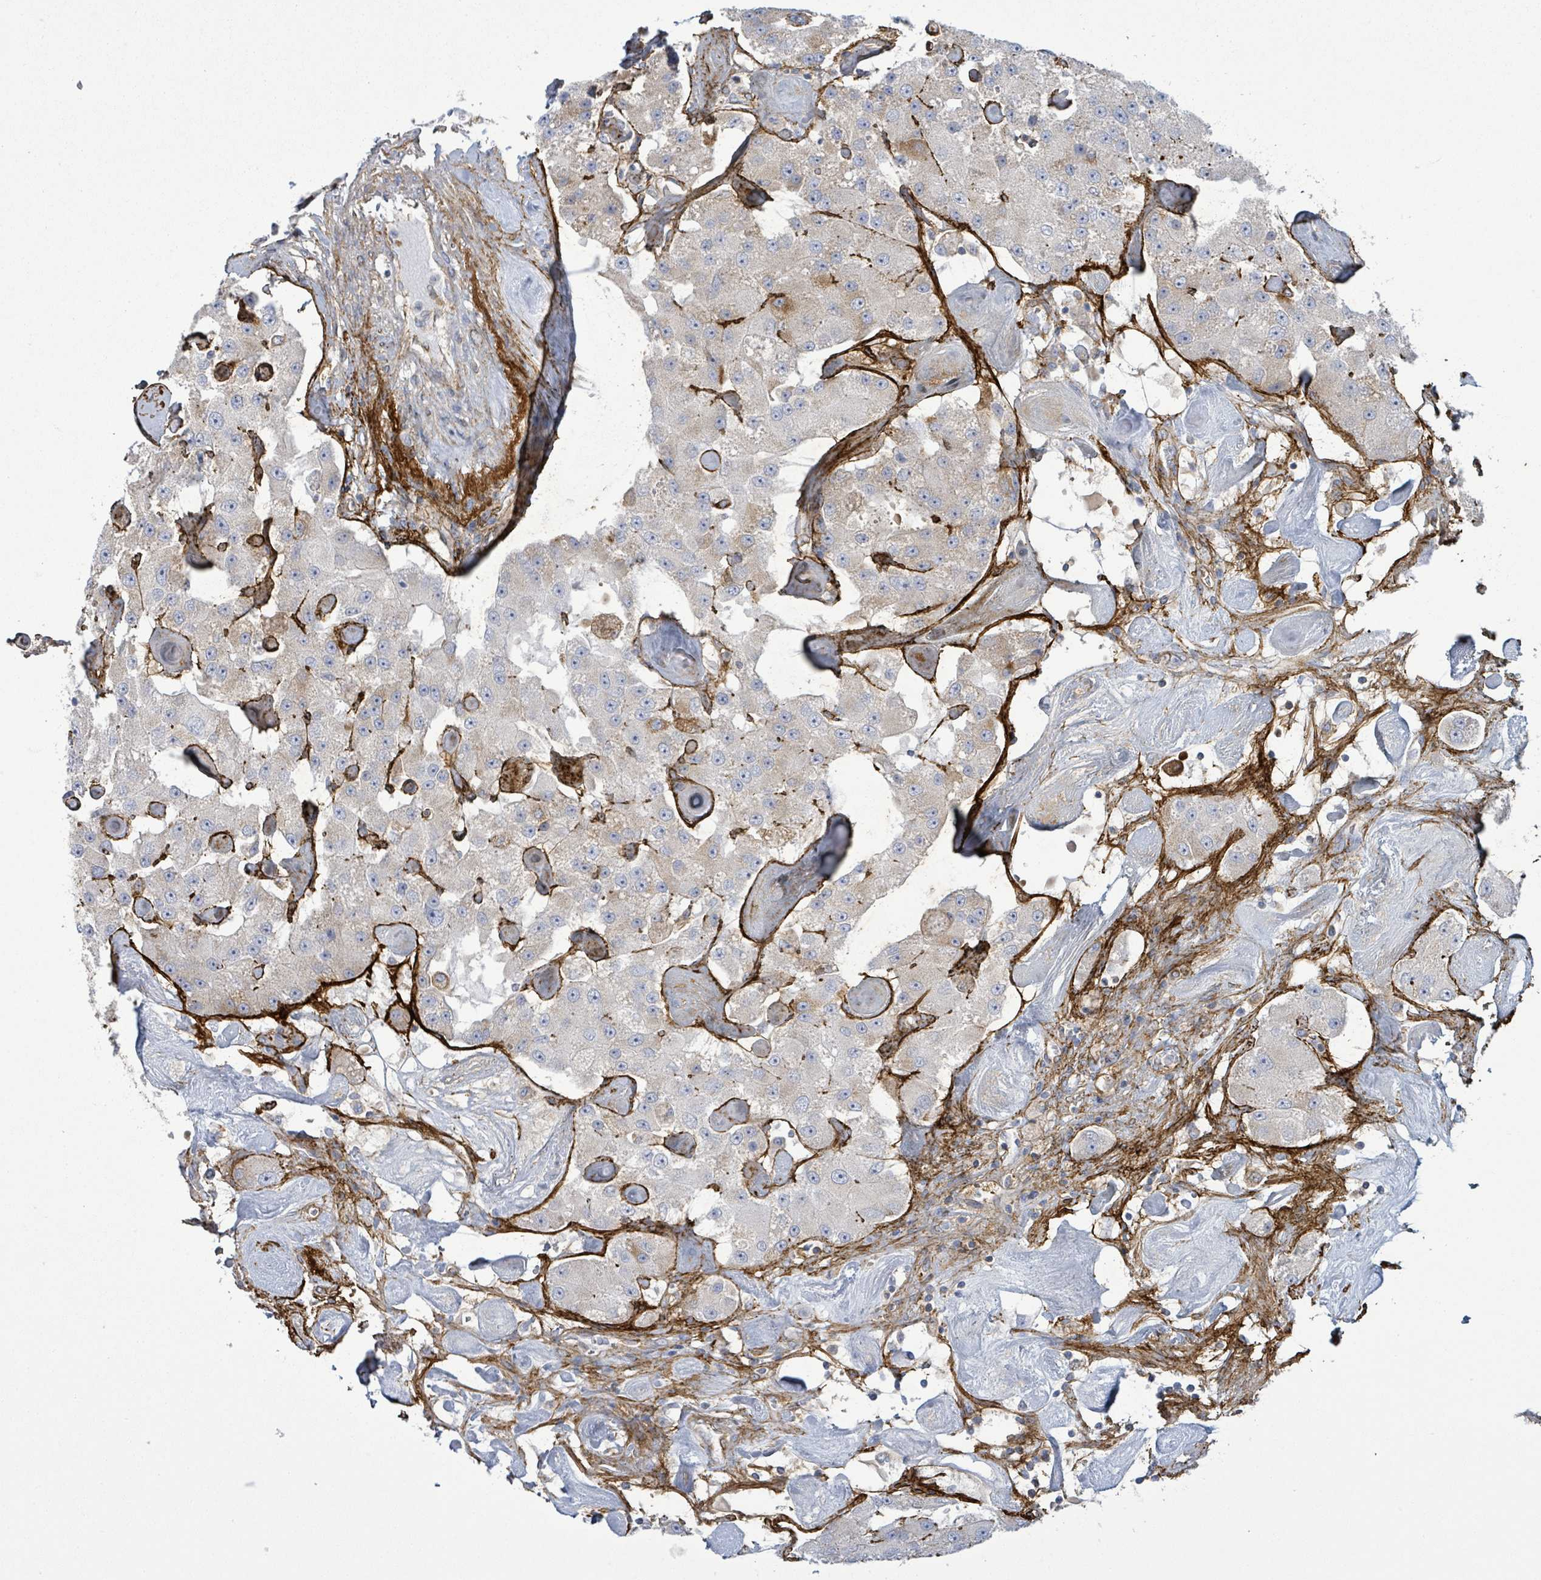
{"staining": {"intensity": "negative", "quantity": "none", "location": "none"}, "tissue": "carcinoid", "cell_type": "Tumor cells", "image_type": "cancer", "snomed": [{"axis": "morphology", "description": "Carcinoid, malignant, NOS"}, {"axis": "topography", "description": "Pancreas"}], "caption": "This is a image of IHC staining of carcinoid, which shows no expression in tumor cells. The staining was performed using DAB to visualize the protein expression in brown, while the nuclei were stained in blue with hematoxylin (Magnification: 20x).", "gene": "EGFL7", "patient": {"sex": "male", "age": 41}}